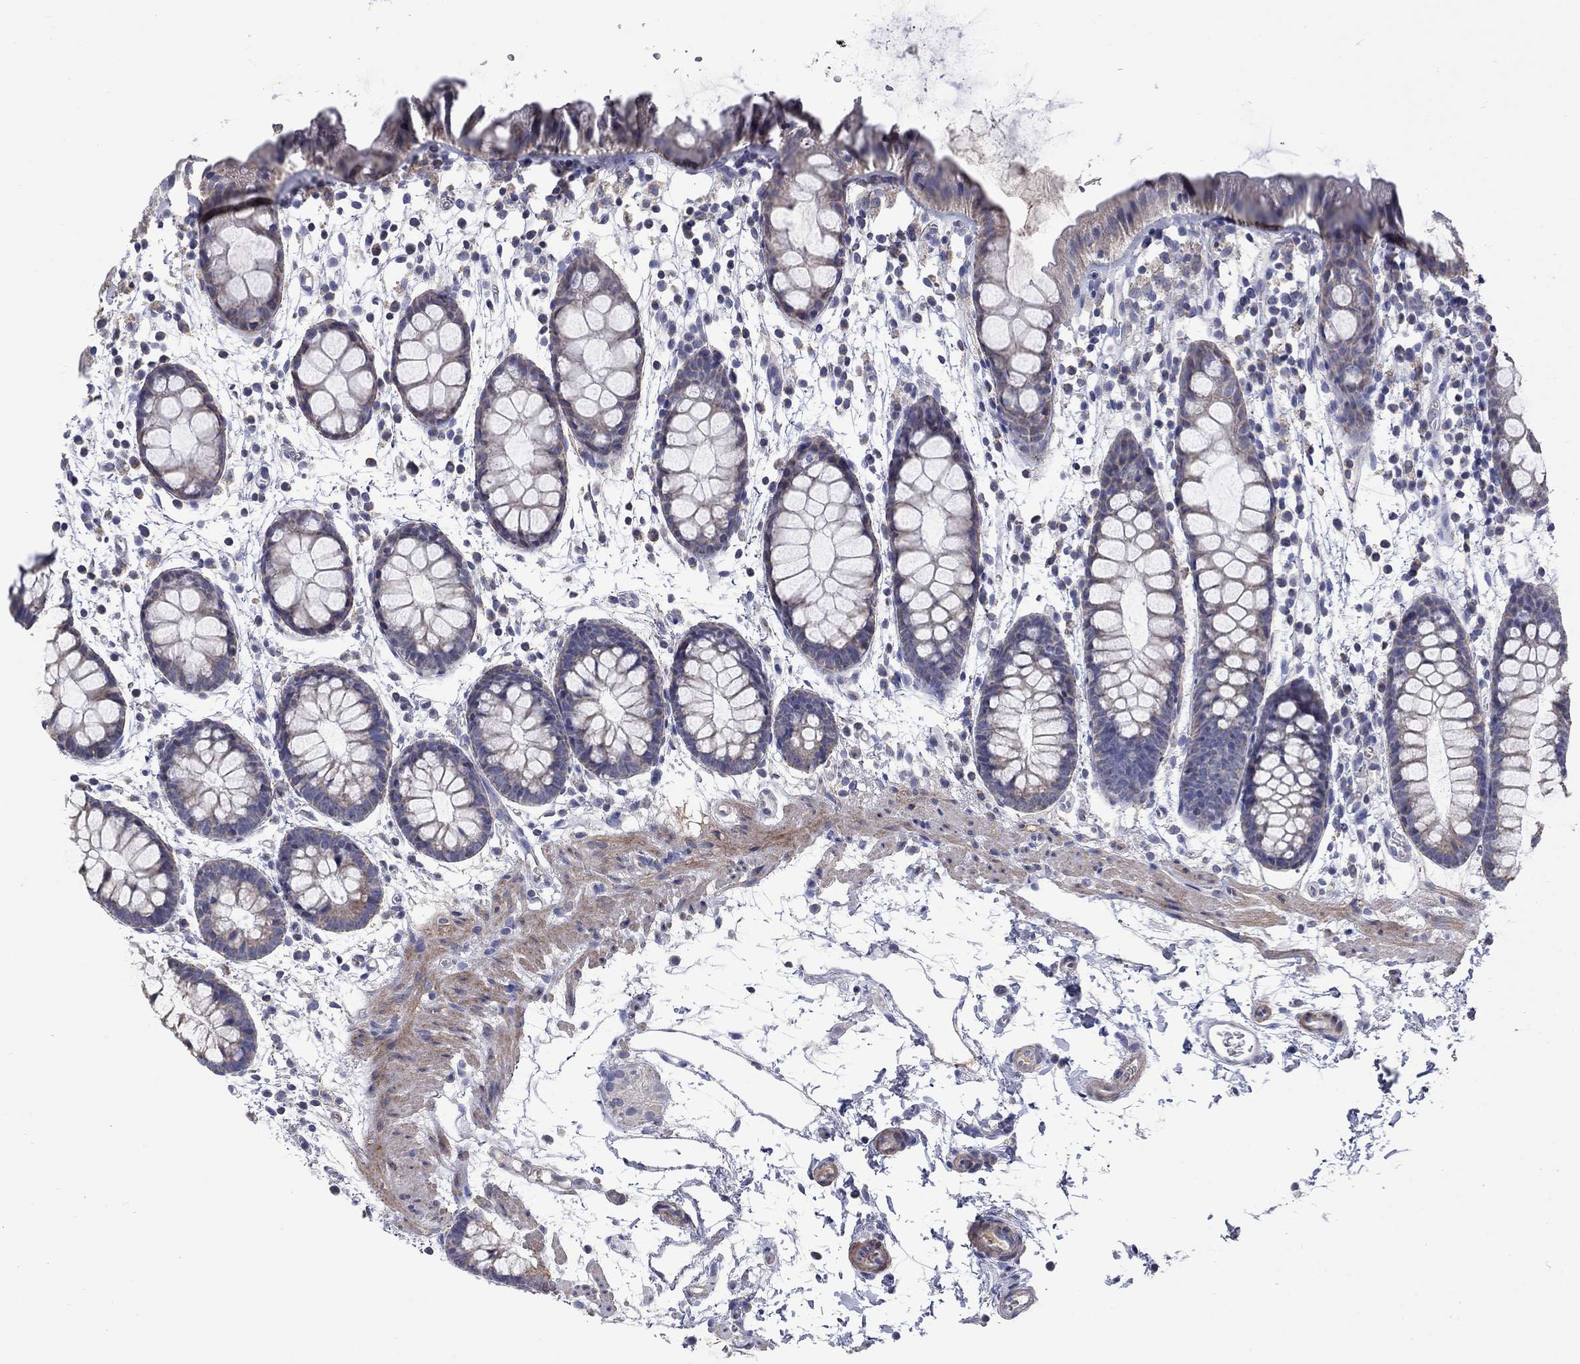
{"staining": {"intensity": "moderate", "quantity": "<25%", "location": "cytoplasmic/membranous"}, "tissue": "rectum", "cell_type": "Glandular cells", "image_type": "normal", "snomed": [{"axis": "morphology", "description": "Normal tissue, NOS"}, {"axis": "topography", "description": "Rectum"}], "caption": "Immunohistochemistry (IHC) image of benign human rectum stained for a protein (brown), which exhibits low levels of moderate cytoplasmic/membranous expression in approximately <25% of glandular cells.", "gene": "FRK", "patient": {"sex": "male", "age": 57}}